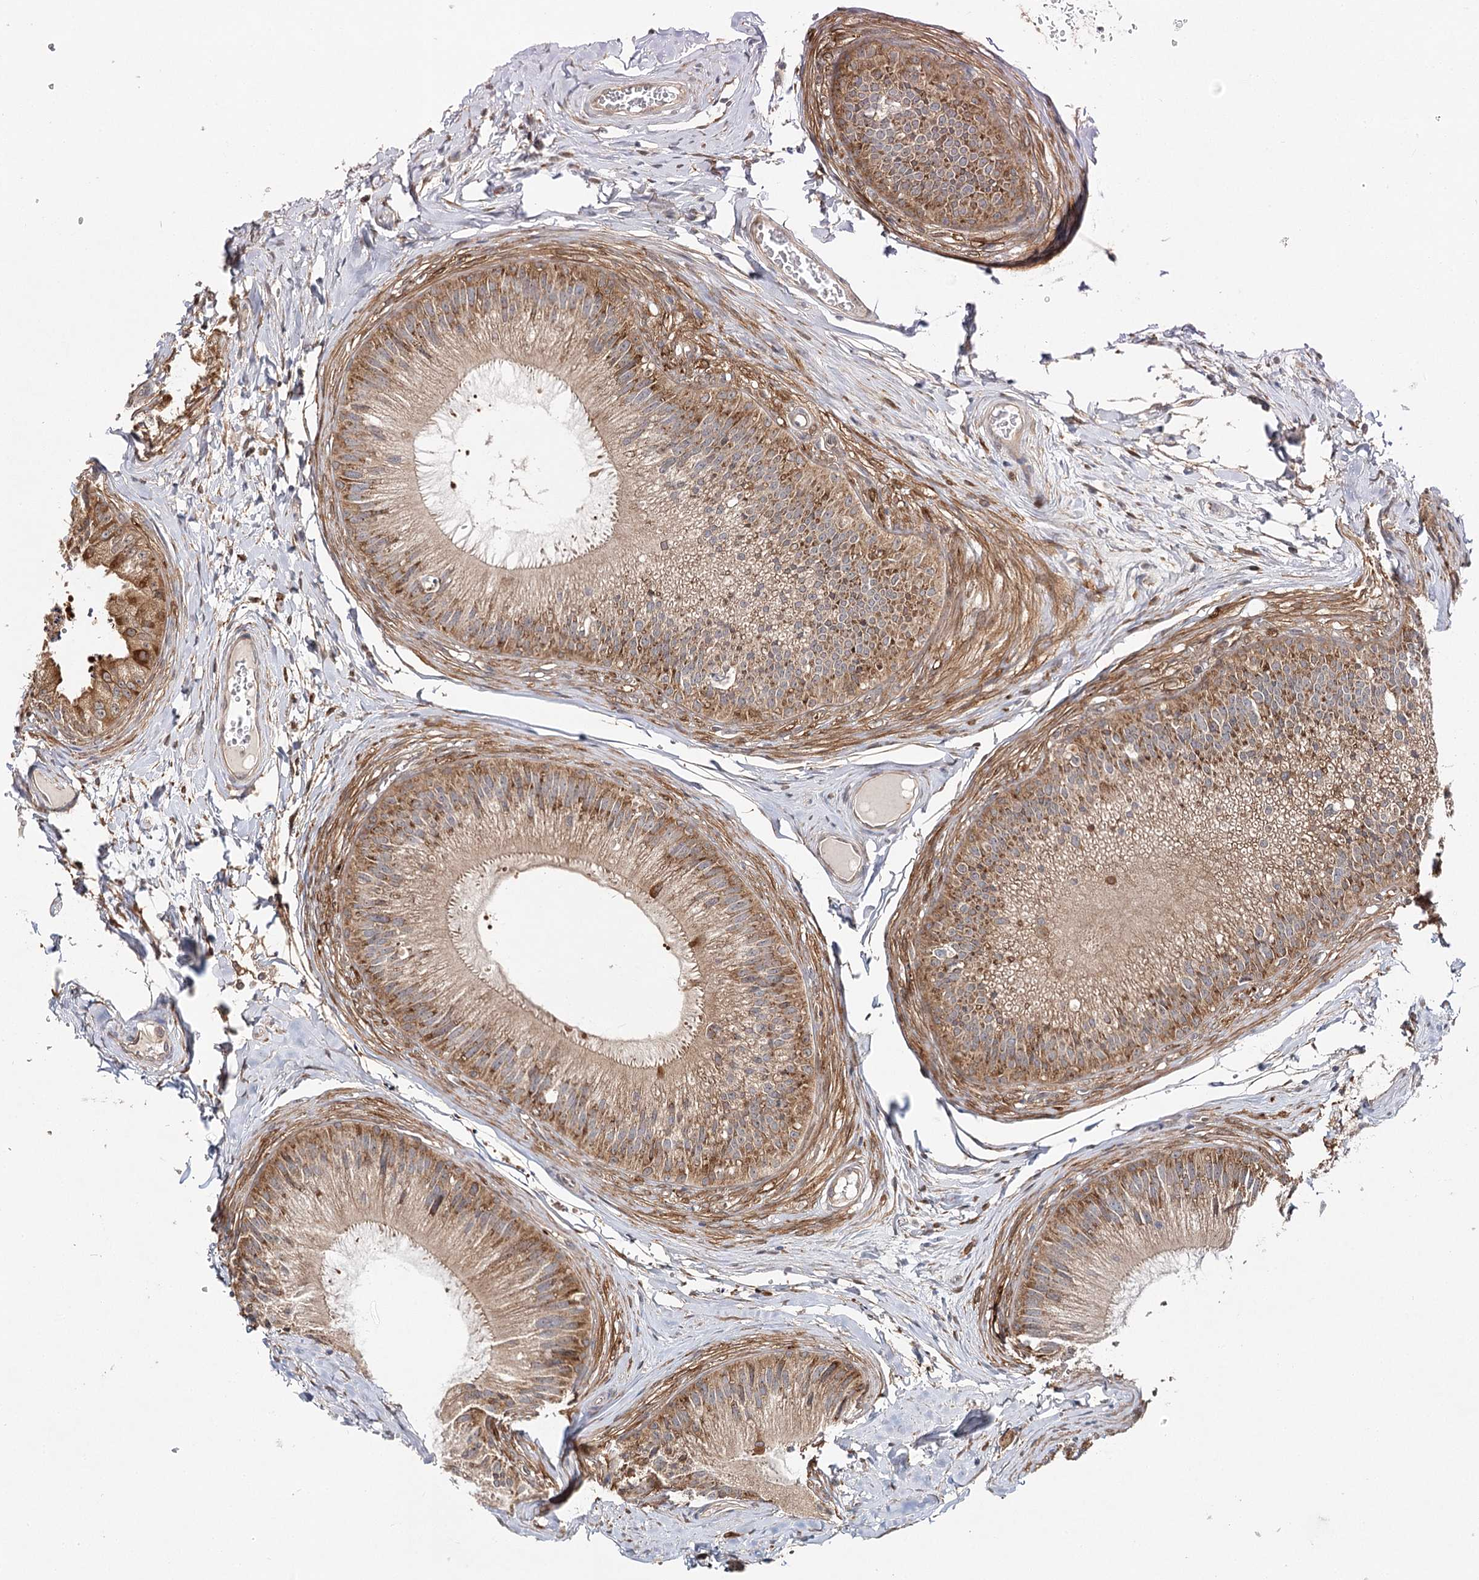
{"staining": {"intensity": "moderate", "quantity": ">75%", "location": "cytoplasmic/membranous"}, "tissue": "epididymis", "cell_type": "Glandular cells", "image_type": "normal", "snomed": [{"axis": "morphology", "description": "Normal tissue, NOS"}, {"axis": "topography", "description": "Epididymis"}], "caption": "Immunohistochemistry micrograph of normal epididymis: human epididymis stained using IHC exhibits medium levels of moderate protein expression localized specifically in the cytoplasmic/membranous of glandular cells, appearing as a cytoplasmic/membranous brown color.", "gene": "INPP4B", "patient": {"sex": "male", "age": 31}}